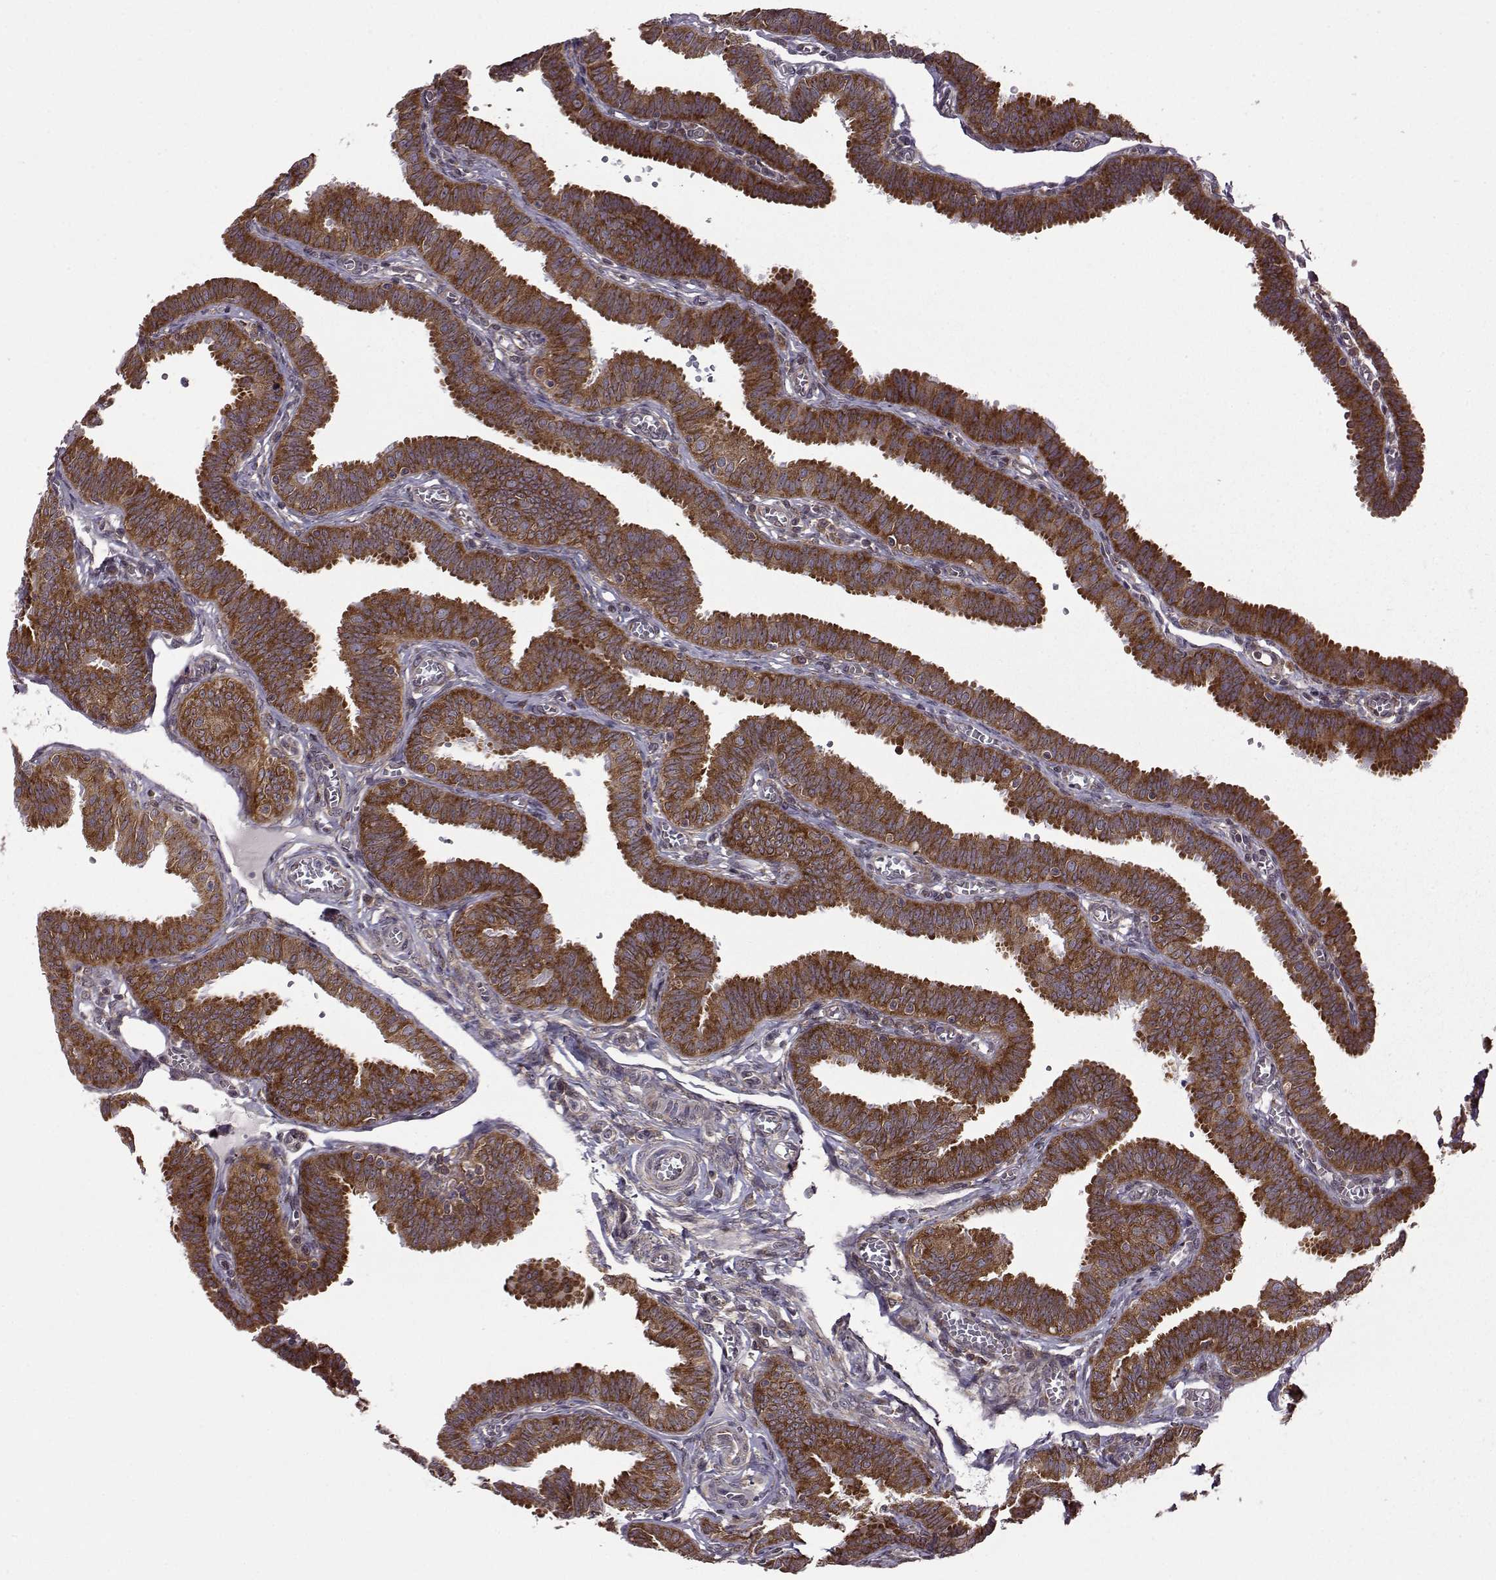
{"staining": {"intensity": "strong", "quantity": ">75%", "location": "cytoplasmic/membranous"}, "tissue": "fallopian tube", "cell_type": "Glandular cells", "image_type": "normal", "snomed": [{"axis": "morphology", "description": "Normal tissue, NOS"}, {"axis": "topography", "description": "Fallopian tube"}], "caption": "This micrograph exhibits normal fallopian tube stained with immunohistochemistry to label a protein in brown. The cytoplasmic/membranous of glandular cells show strong positivity for the protein. Nuclei are counter-stained blue.", "gene": "URI1", "patient": {"sex": "female", "age": 25}}